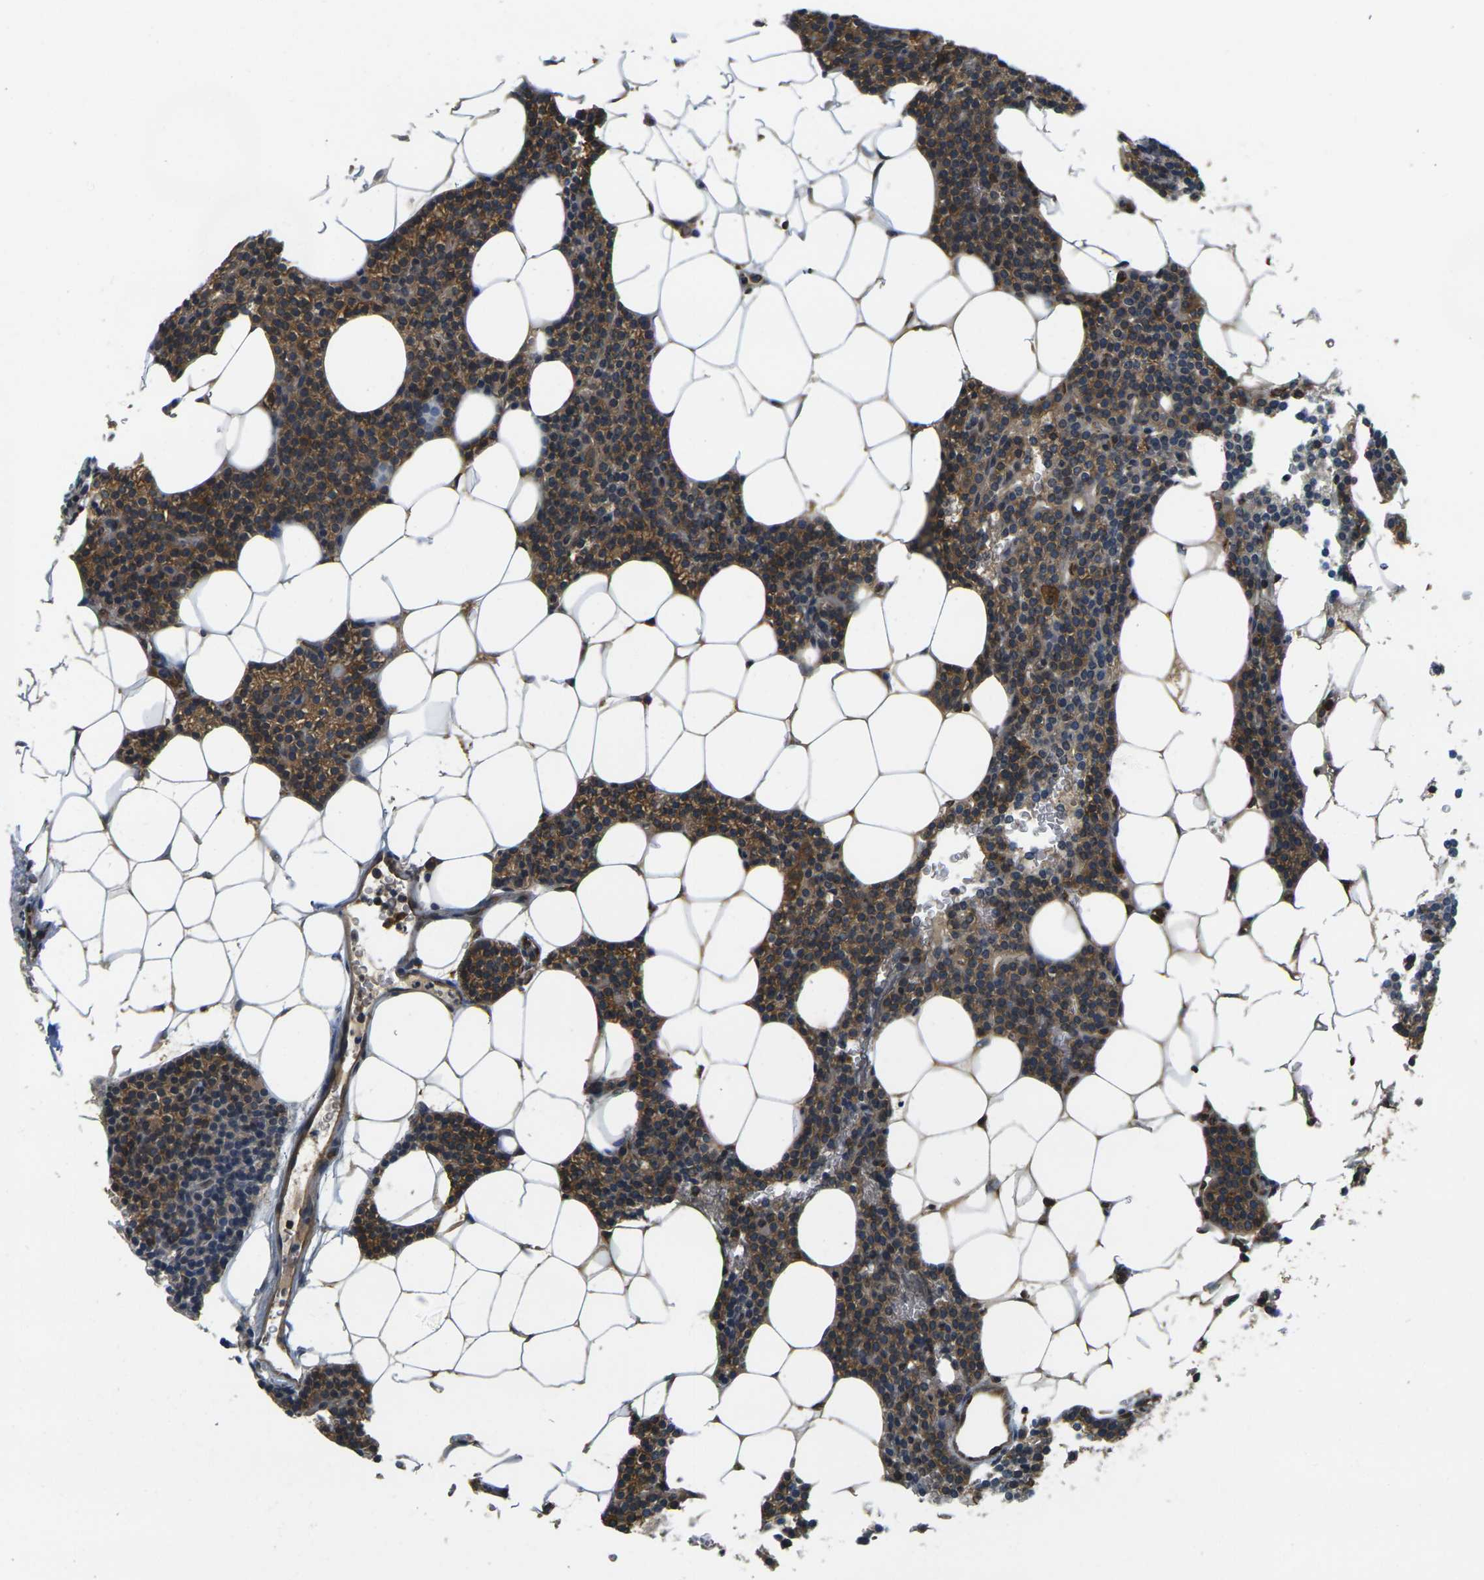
{"staining": {"intensity": "moderate", "quantity": ">75%", "location": "cytoplasmic/membranous"}, "tissue": "parathyroid gland", "cell_type": "Glandular cells", "image_type": "normal", "snomed": [{"axis": "morphology", "description": "Normal tissue, NOS"}, {"axis": "morphology", "description": "Adenoma, NOS"}, {"axis": "topography", "description": "Parathyroid gland"}], "caption": "The image displays staining of benign parathyroid gland, revealing moderate cytoplasmic/membranous protein expression (brown color) within glandular cells. The protein of interest is stained brown, and the nuclei are stained in blue (DAB IHC with brightfield microscopy, high magnification).", "gene": "CAST", "patient": {"sex": "female", "age": 51}}